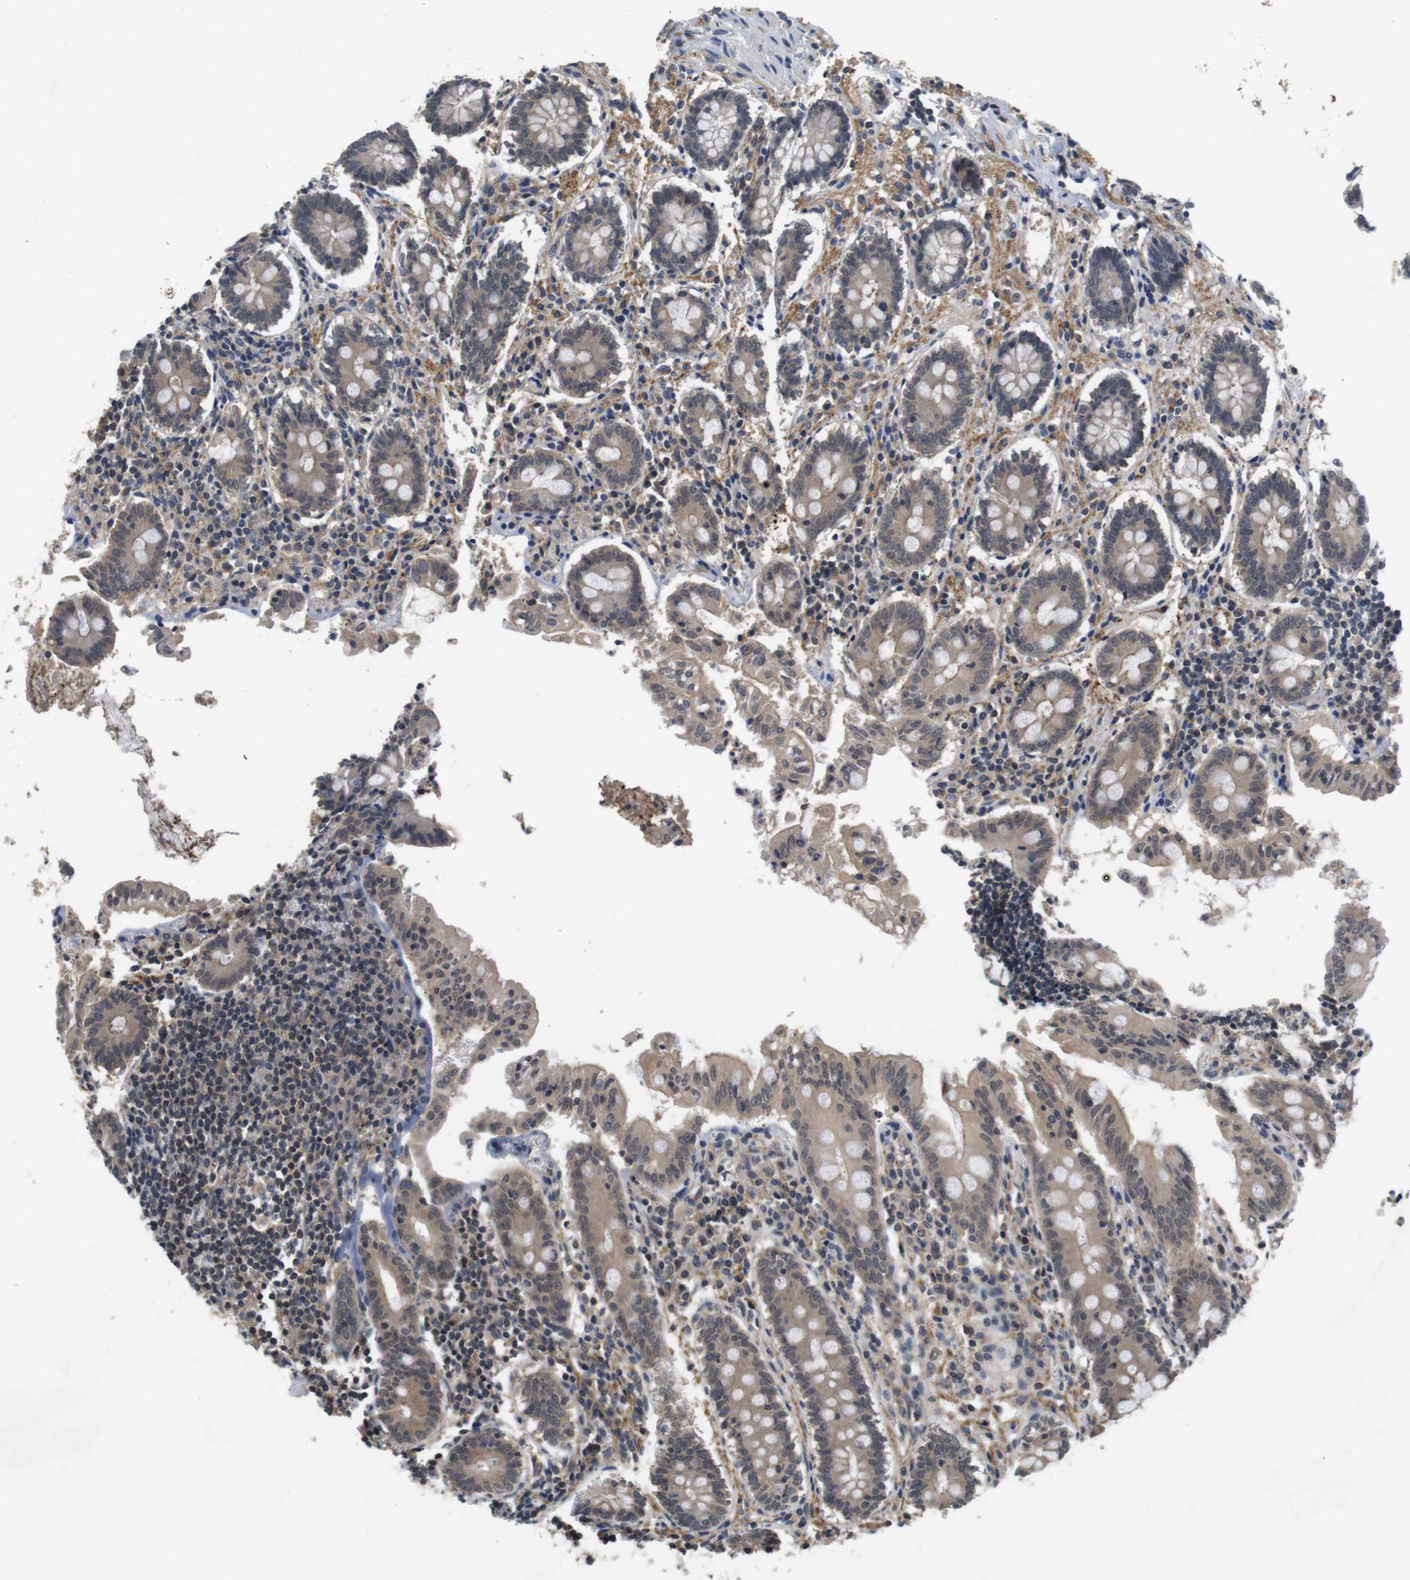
{"staining": {"intensity": "moderate", "quantity": "25%-75%", "location": "cytoplasmic/membranous"}, "tissue": "appendix", "cell_type": "Glandular cells", "image_type": "normal", "snomed": [{"axis": "morphology", "description": "Normal tissue, NOS"}, {"axis": "topography", "description": "Appendix"}], "caption": "The micrograph reveals immunohistochemical staining of benign appendix. There is moderate cytoplasmic/membranous staining is present in about 25%-75% of glandular cells. Using DAB (brown) and hematoxylin (blue) stains, captured at high magnification using brightfield microscopy.", "gene": "FADD", "patient": {"sex": "female", "age": 50}}